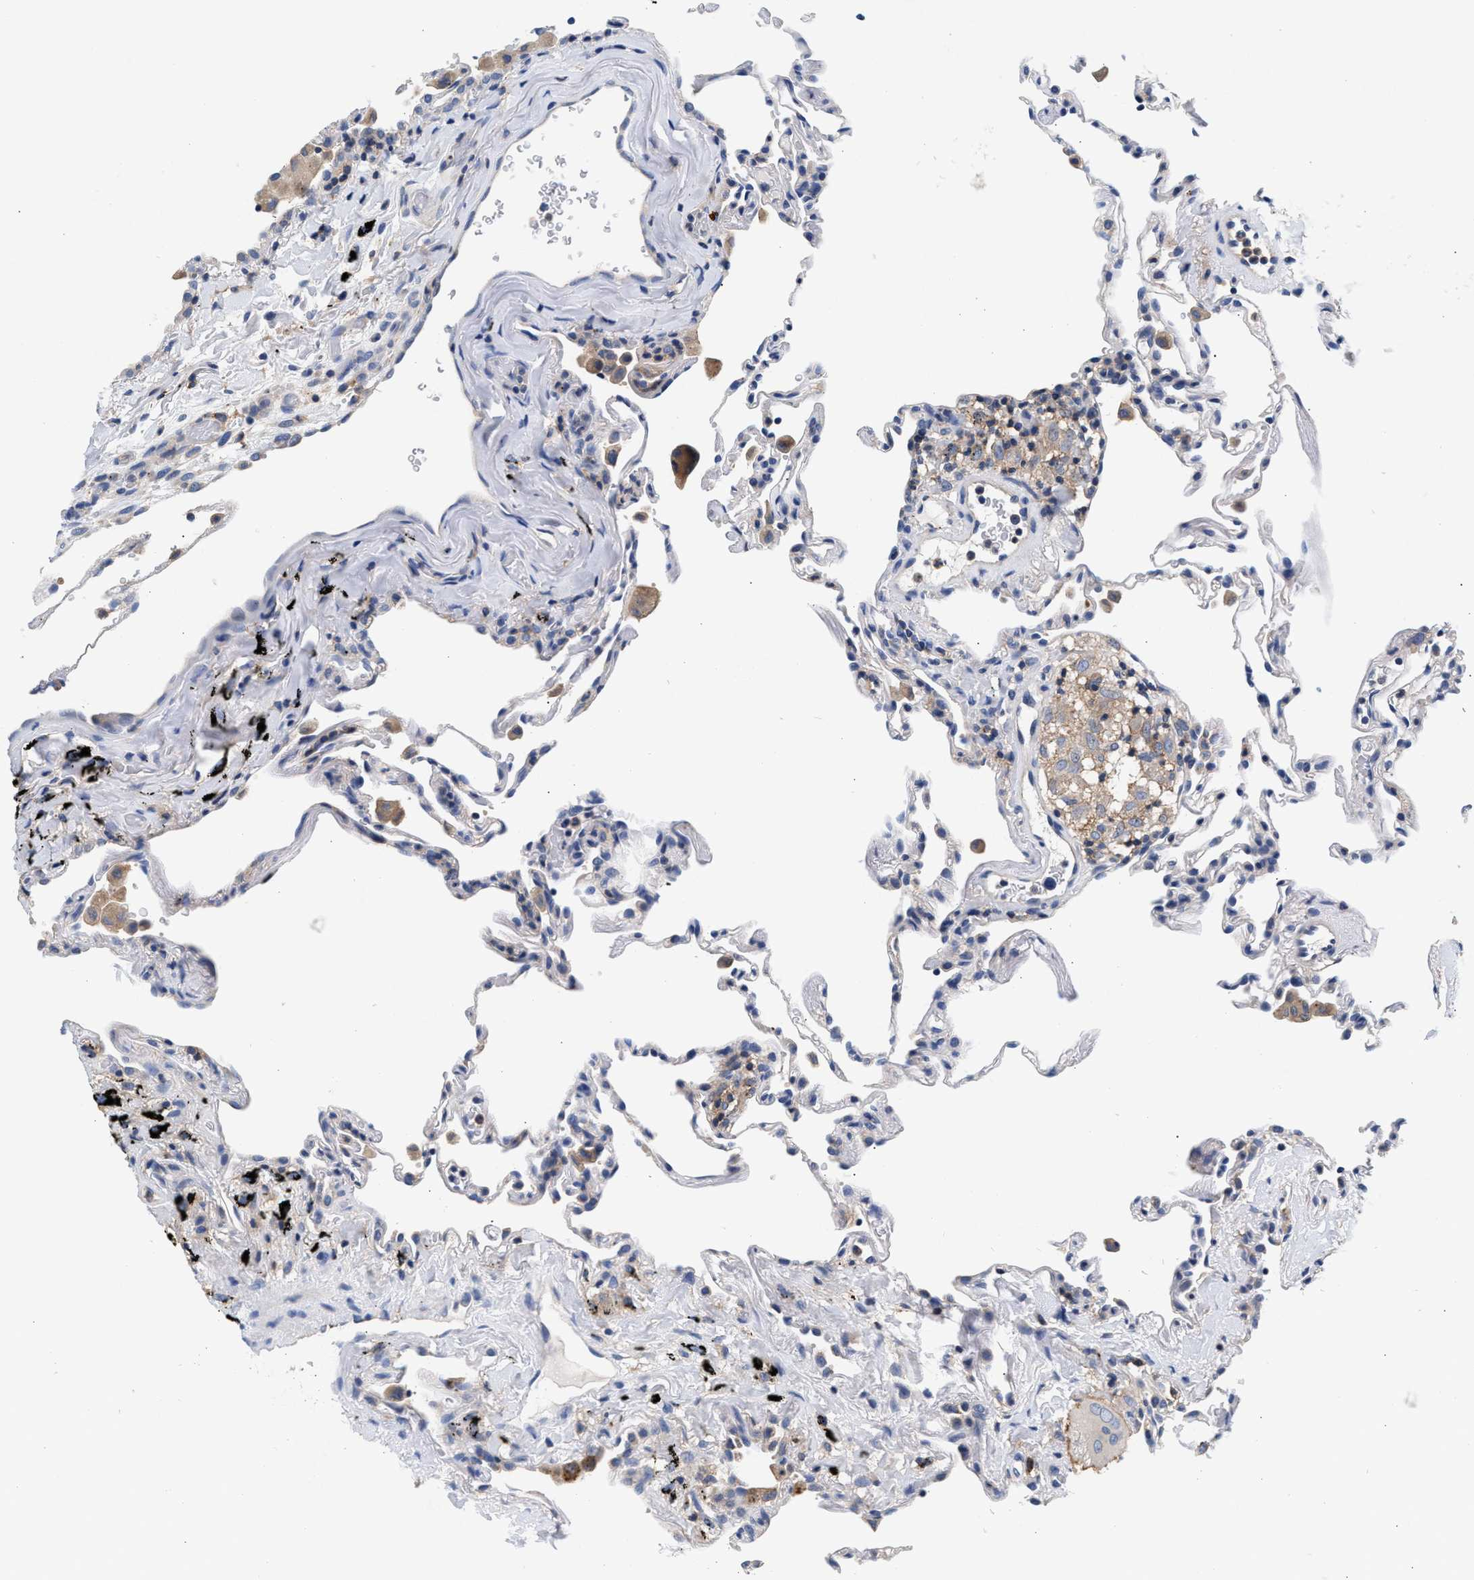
{"staining": {"intensity": "negative", "quantity": "none", "location": "none"}, "tissue": "lung", "cell_type": "Alveolar cells", "image_type": "normal", "snomed": [{"axis": "morphology", "description": "Normal tissue, NOS"}, {"axis": "topography", "description": "Lung"}], "caption": "Immunohistochemistry (IHC) of unremarkable lung demonstrates no staining in alveolar cells. (DAB (3,3'-diaminobenzidine) immunohistochemistry, high magnification).", "gene": "GNAI3", "patient": {"sex": "male", "age": 59}}